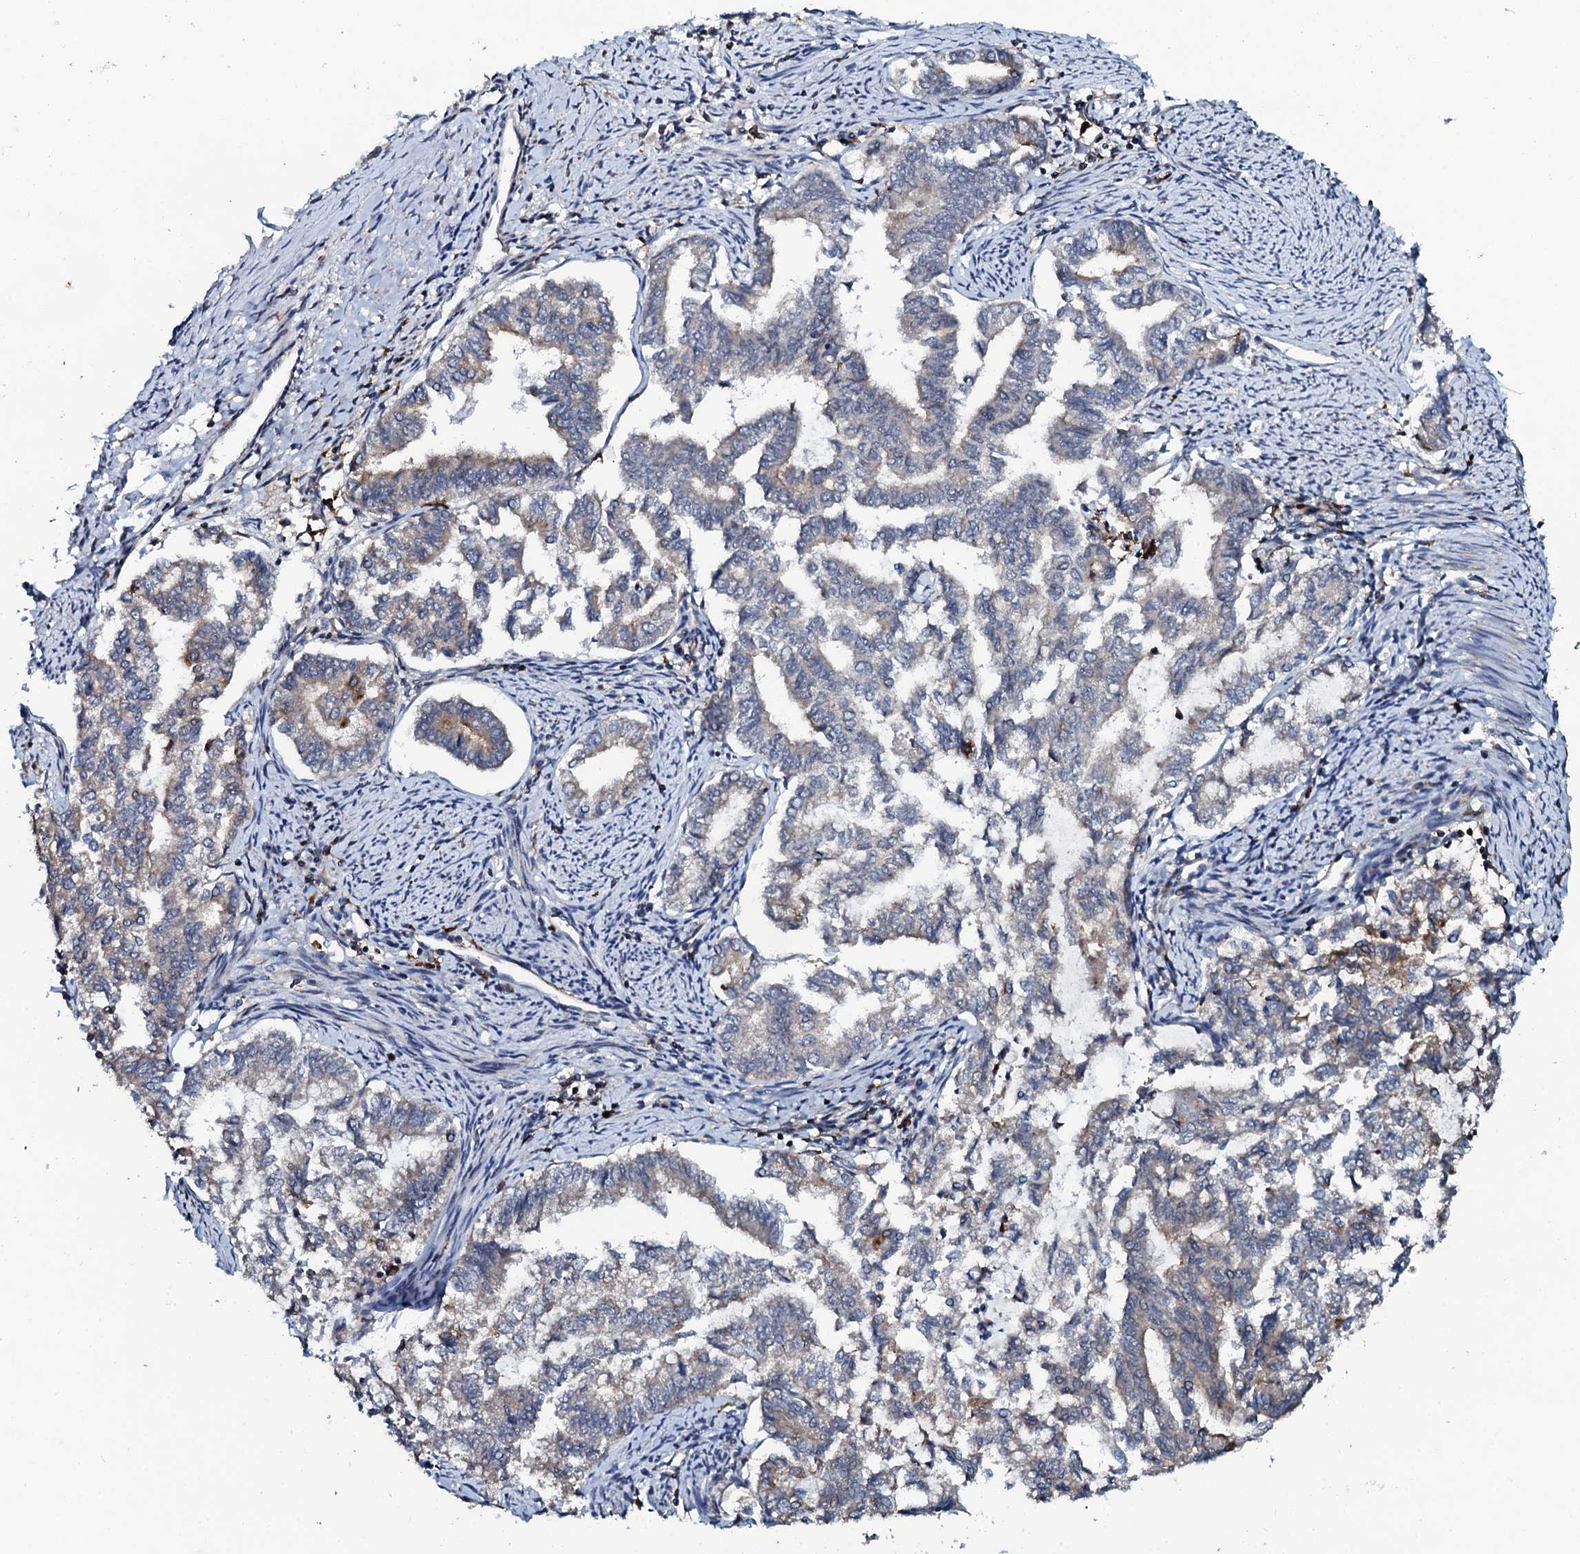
{"staining": {"intensity": "moderate", "quantity": "<25%", "location": "cytoplasmic/membranous"}, "tissue": "endometrial cancer", "cell_type": "Tumor cells", "image_type": "cancer", "snomed": [{"axis": "morphology", "description": "Adenocarcinoma, NOS"}, {"axis": "topography", "description": "Endometrium"}], "caption": "Immunohistochemical staining of endometrial cancer exhibits low levels of moderate cytoplasmic/membranous protein positivity in approximately <25% of tumor cells.", "gene": "VAMP8", "patient": {"sex": "female", "age": 79}}